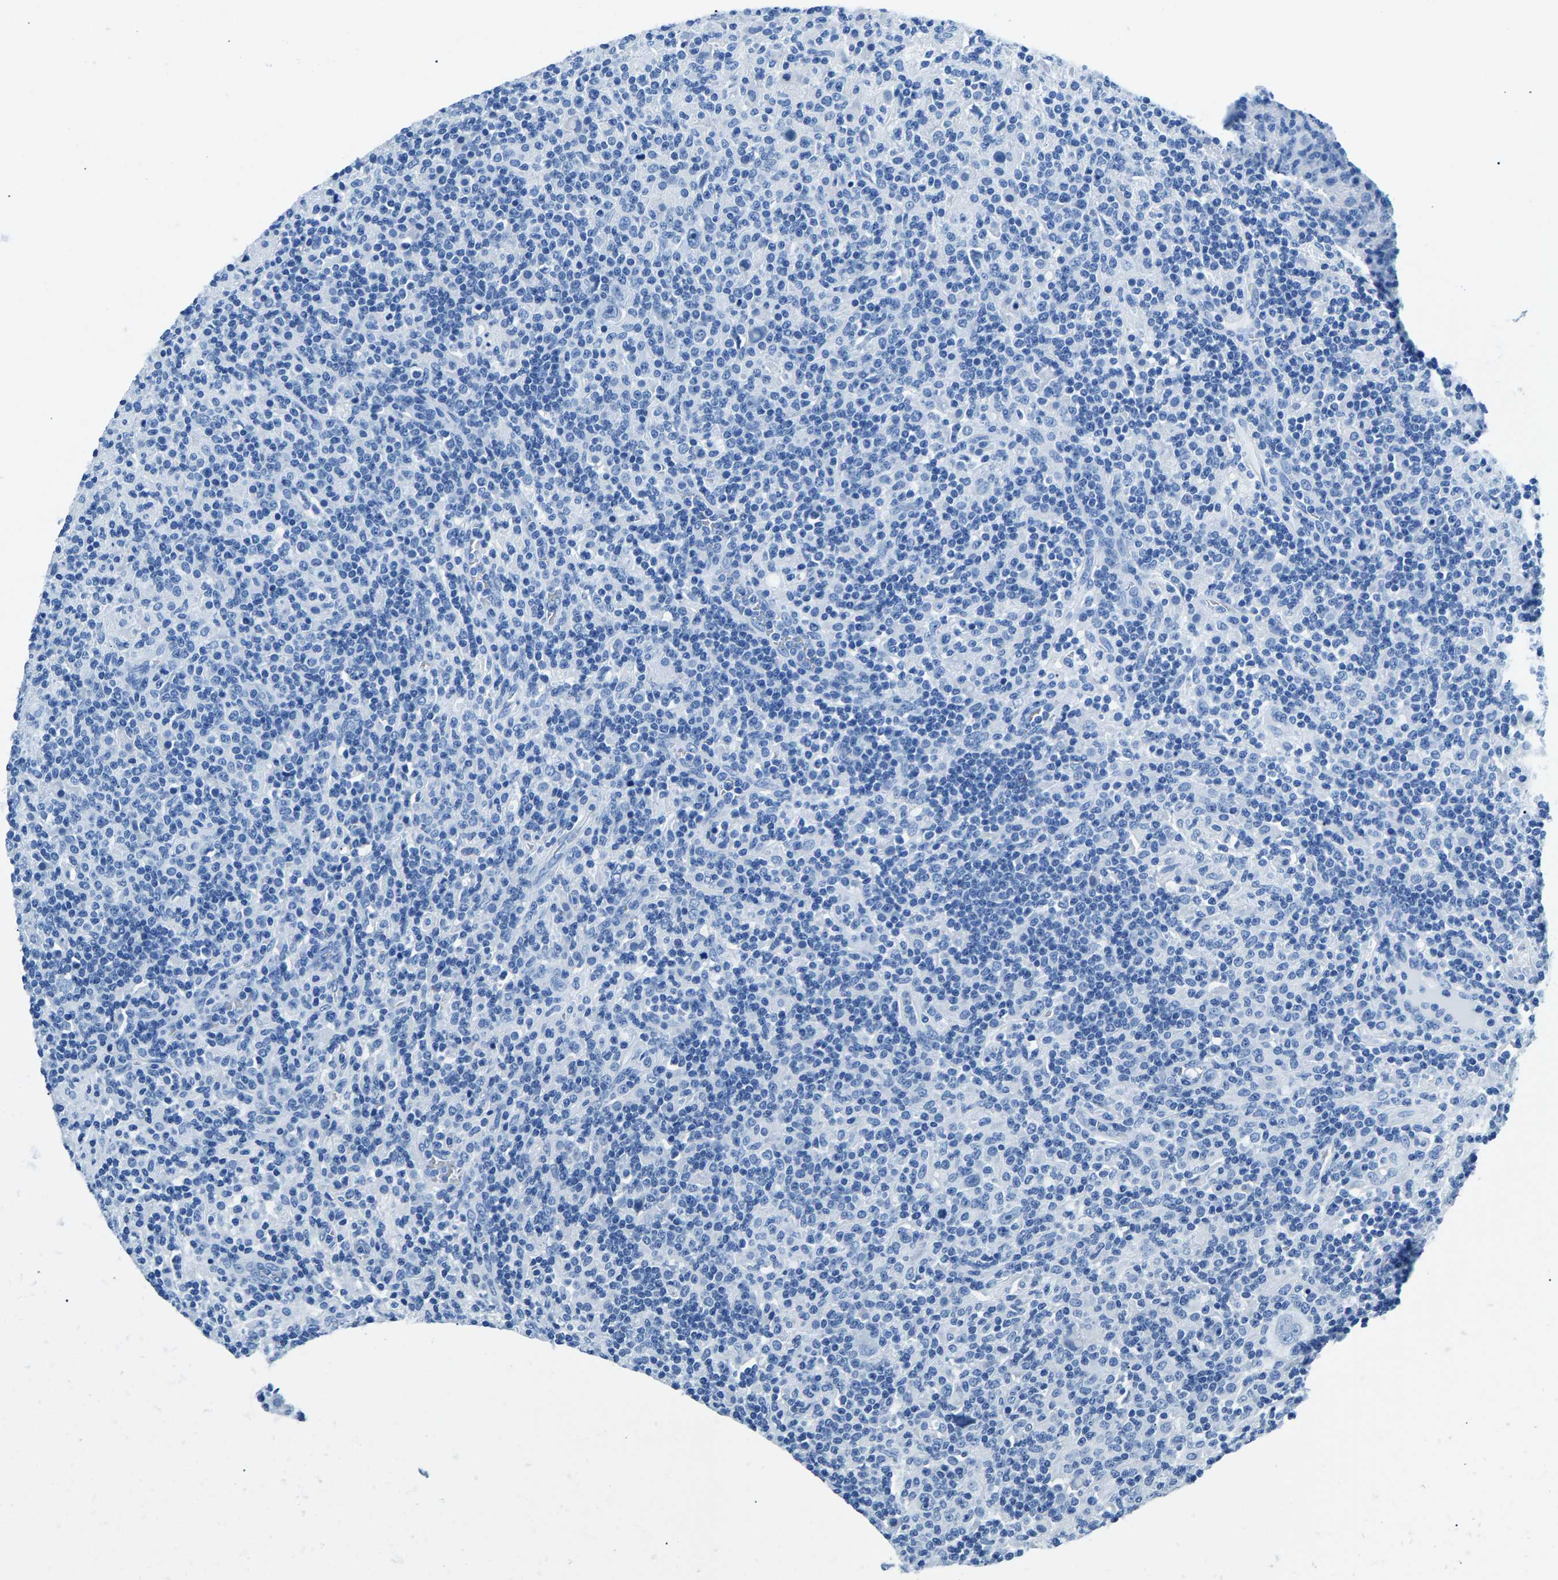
{"staining": {"intensity": "negative", "quantity": "none", "location": "none"}, "tissue": "lymphoma", "cell_type": "Tumor cells", "image_type": "cancer", "snomed": [{"axis": "morphology", "description": "Hodgkin's disease, NOS"}, {"axis": "topography", "description": "Lymph node"}], "caption": "Lymphoma stained for a protein using IHC demonstrates no staining tumor cells.", "gene": "CPS1", "patient": {"sex": "male", "age": 70}}